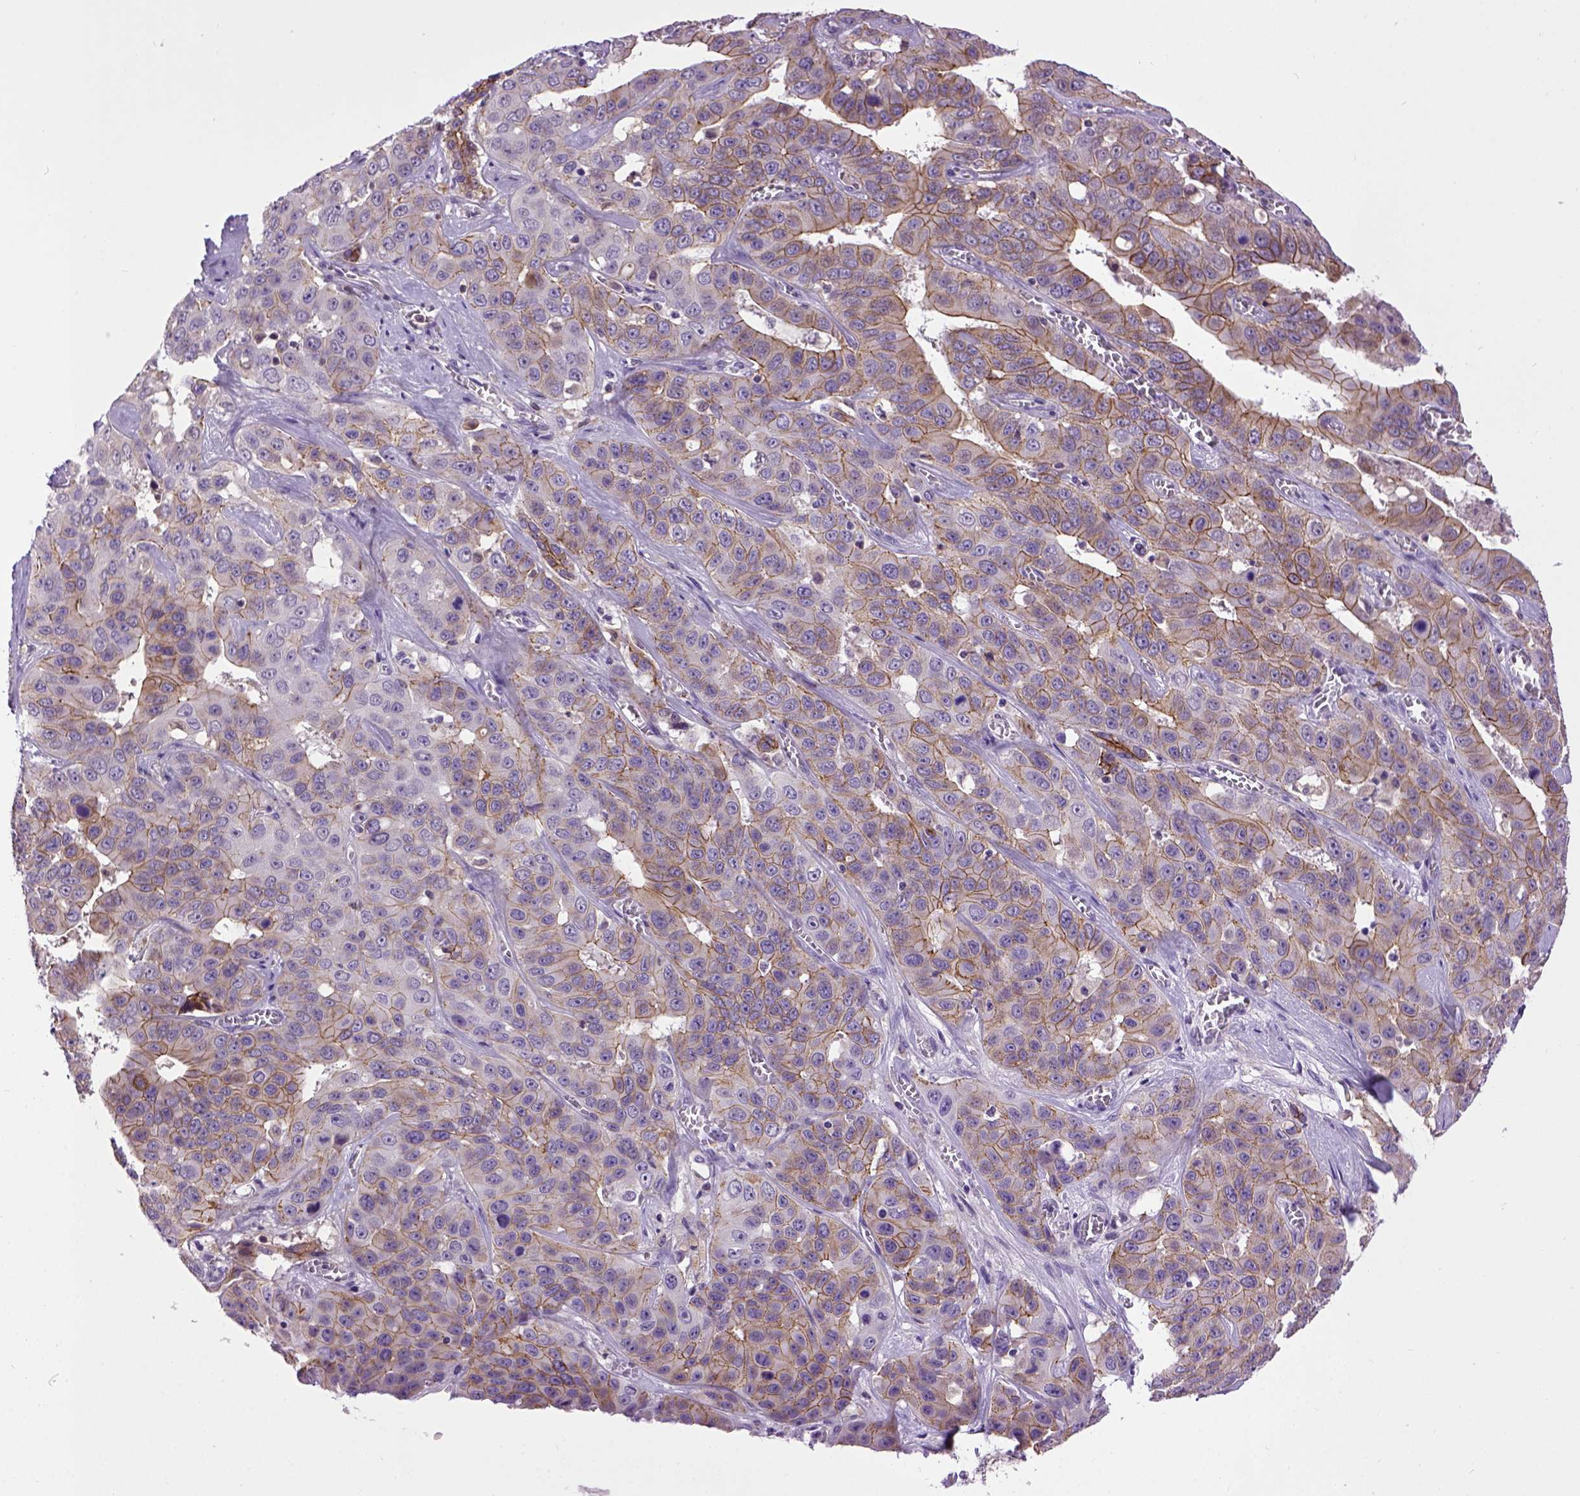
{"staining": {"intensity": "moderate", "quantity": "25%-75%", "location": "cytoplasmic/membranous"}, "tissue": "liver cancer", "cell_type": "Tumor cells", "image_type": "cancer", "snomed": [{"axis": "morphology", "description": "Cholangiocarcinoma"}, {"axis": "topography", "description": "Liver"}], "caption": "Liver cancer was stained to show a protein in brown. There is medium levels of moderate cytoplasmic/membranous staining in approximately 25%-75% of tumor cells.", "gene": "CDH1", "patient": {"sex": "female", "age": 52}}